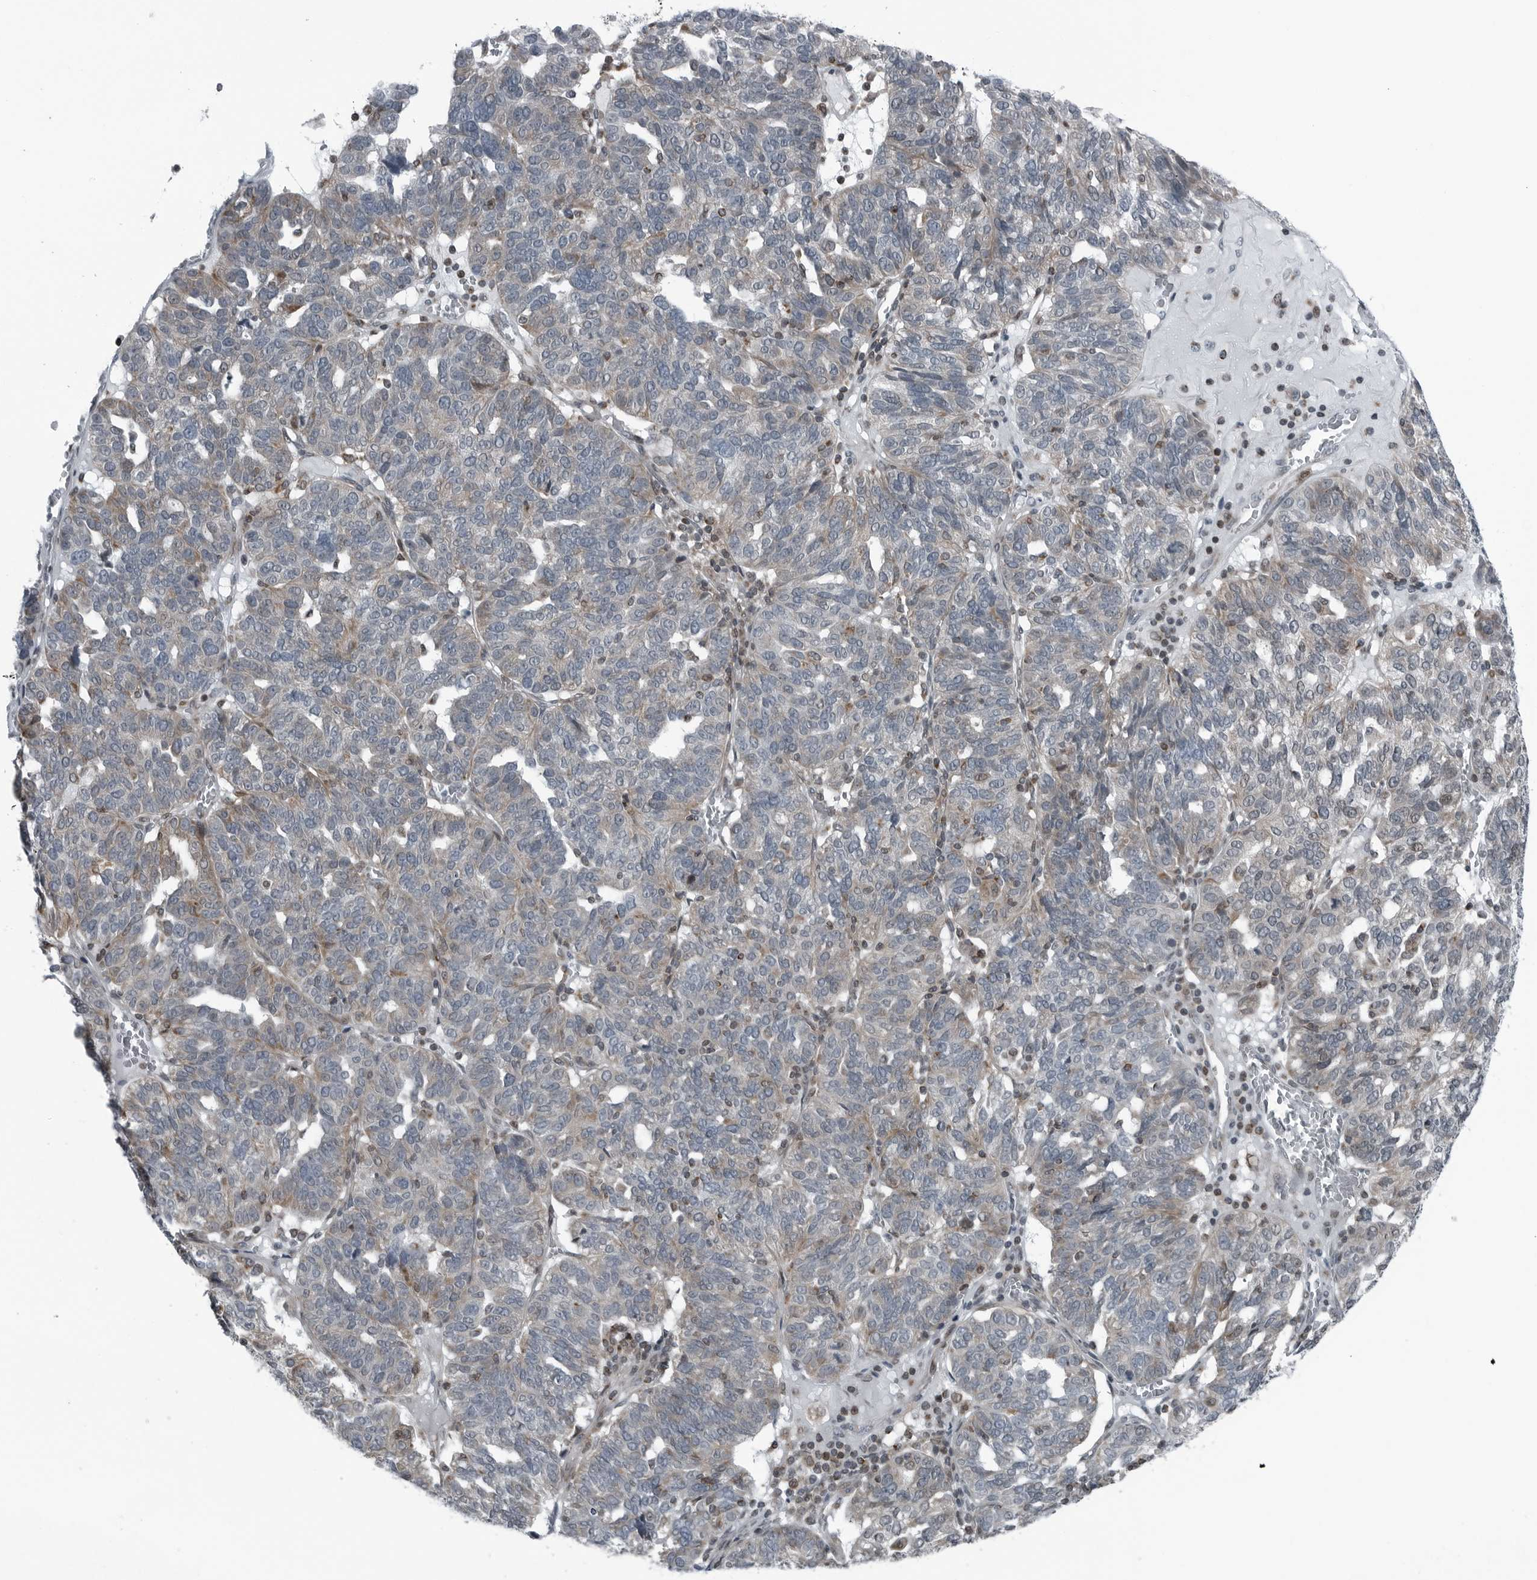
{"staining": {"intensity": "weak", "quantity": "<25%", "location": "cytoplasmic/membranous,nuclear"}, "tissue": "ovarian cancer", "cell_type": "Tumor cells", "image_type": "cancer", "snomed": [{"axis": "morphology", "description": "Cystadenocarcinoma, serous, NOS"}, {"axis": "topography", "description": "Ovary"}], "caption": "Immunohistochemistry image of serous cystadenocarcinoma (ovarian) stained for a protein (brown), which shows no expression in tumor cells. (DAB (3,3'-diaminobenzidine) IHC with hematoxylin counter stain).", "gene": "GAK", "patient": {"sex": "female", "age": 59}}